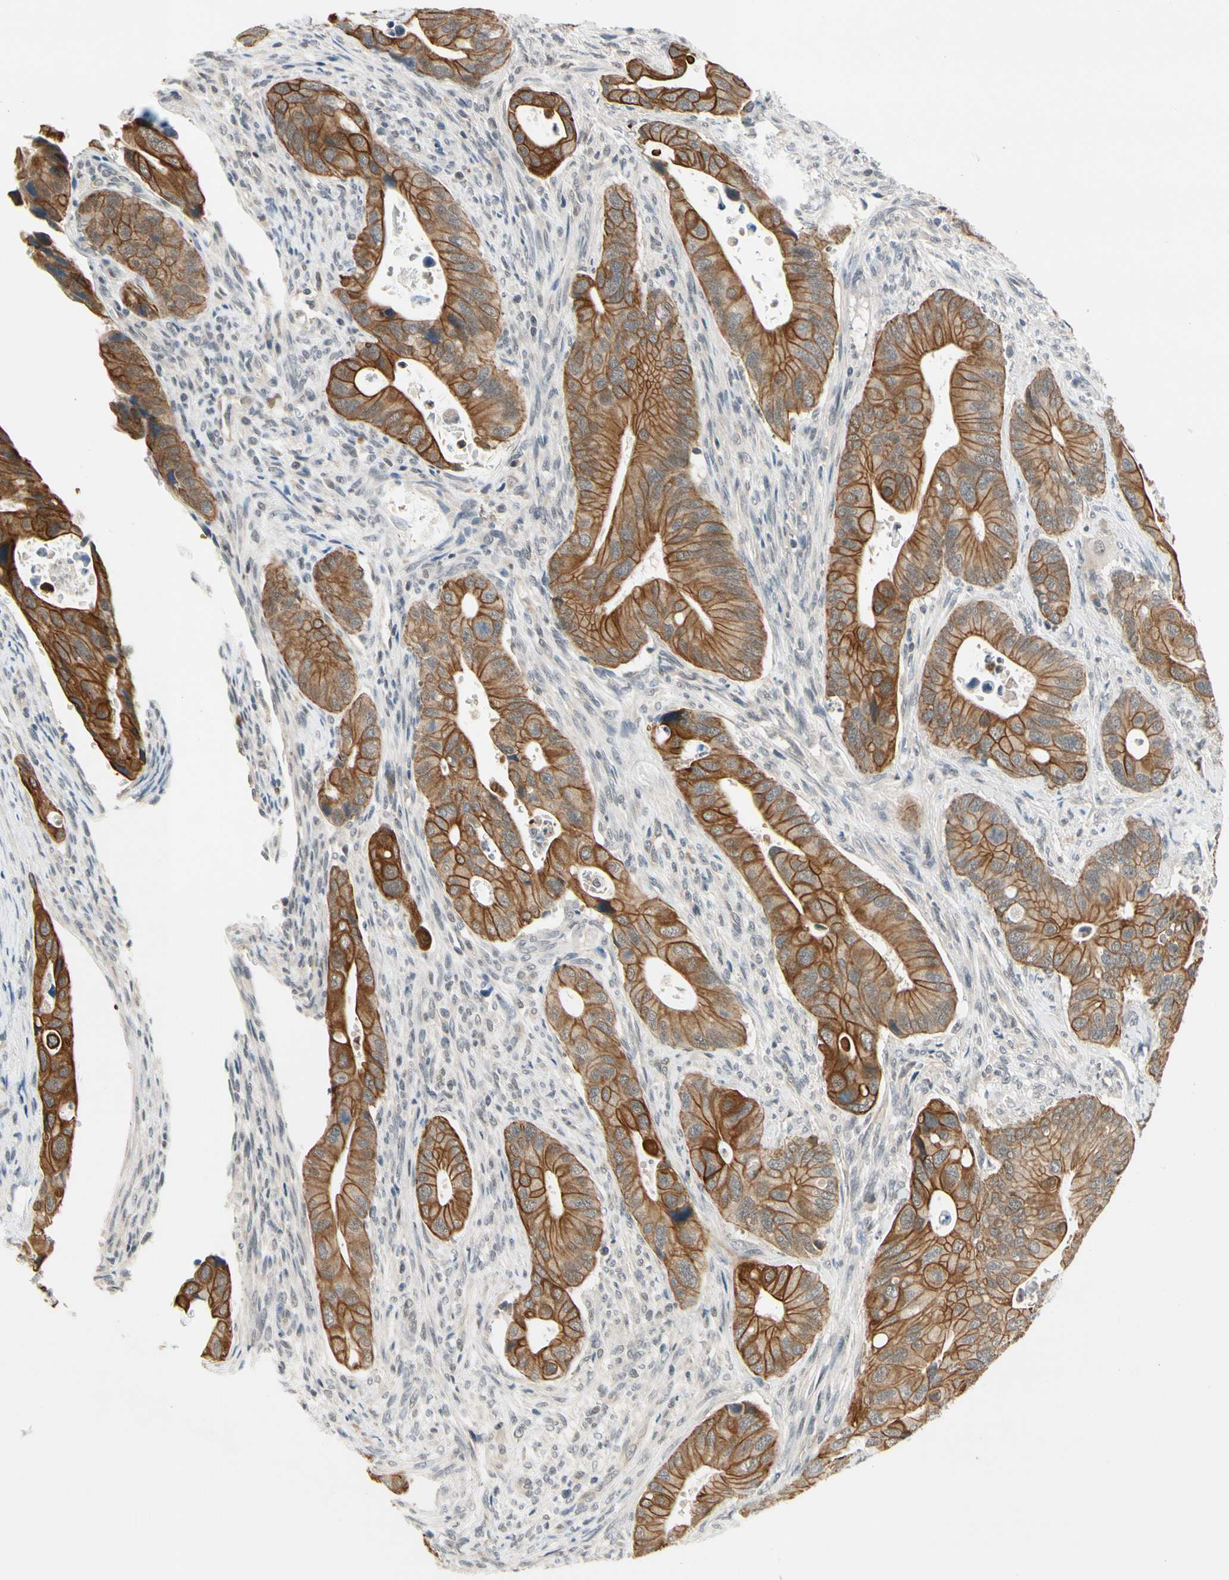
{"staining": {"intensity": "strong", "quantity": ">75%", "location": "cytoplasmic/membranous"}, "tissue": "colorectal cancer", "cell_type": "Tumor cells", "image_type": "cancer", "snomed": [{"axis": "morphology", "description": "Adenocarcinoma, NOS"}, {"axis": "topography", "description": "Rectum"}], "caption": "The image reveals staining of colorectal cancer, revealing strong cytoplasmic/membranous protein staining (brown color) within tumor cells.", "gene": "TAF12", "patient": {"sex": "female", "age": 57}}